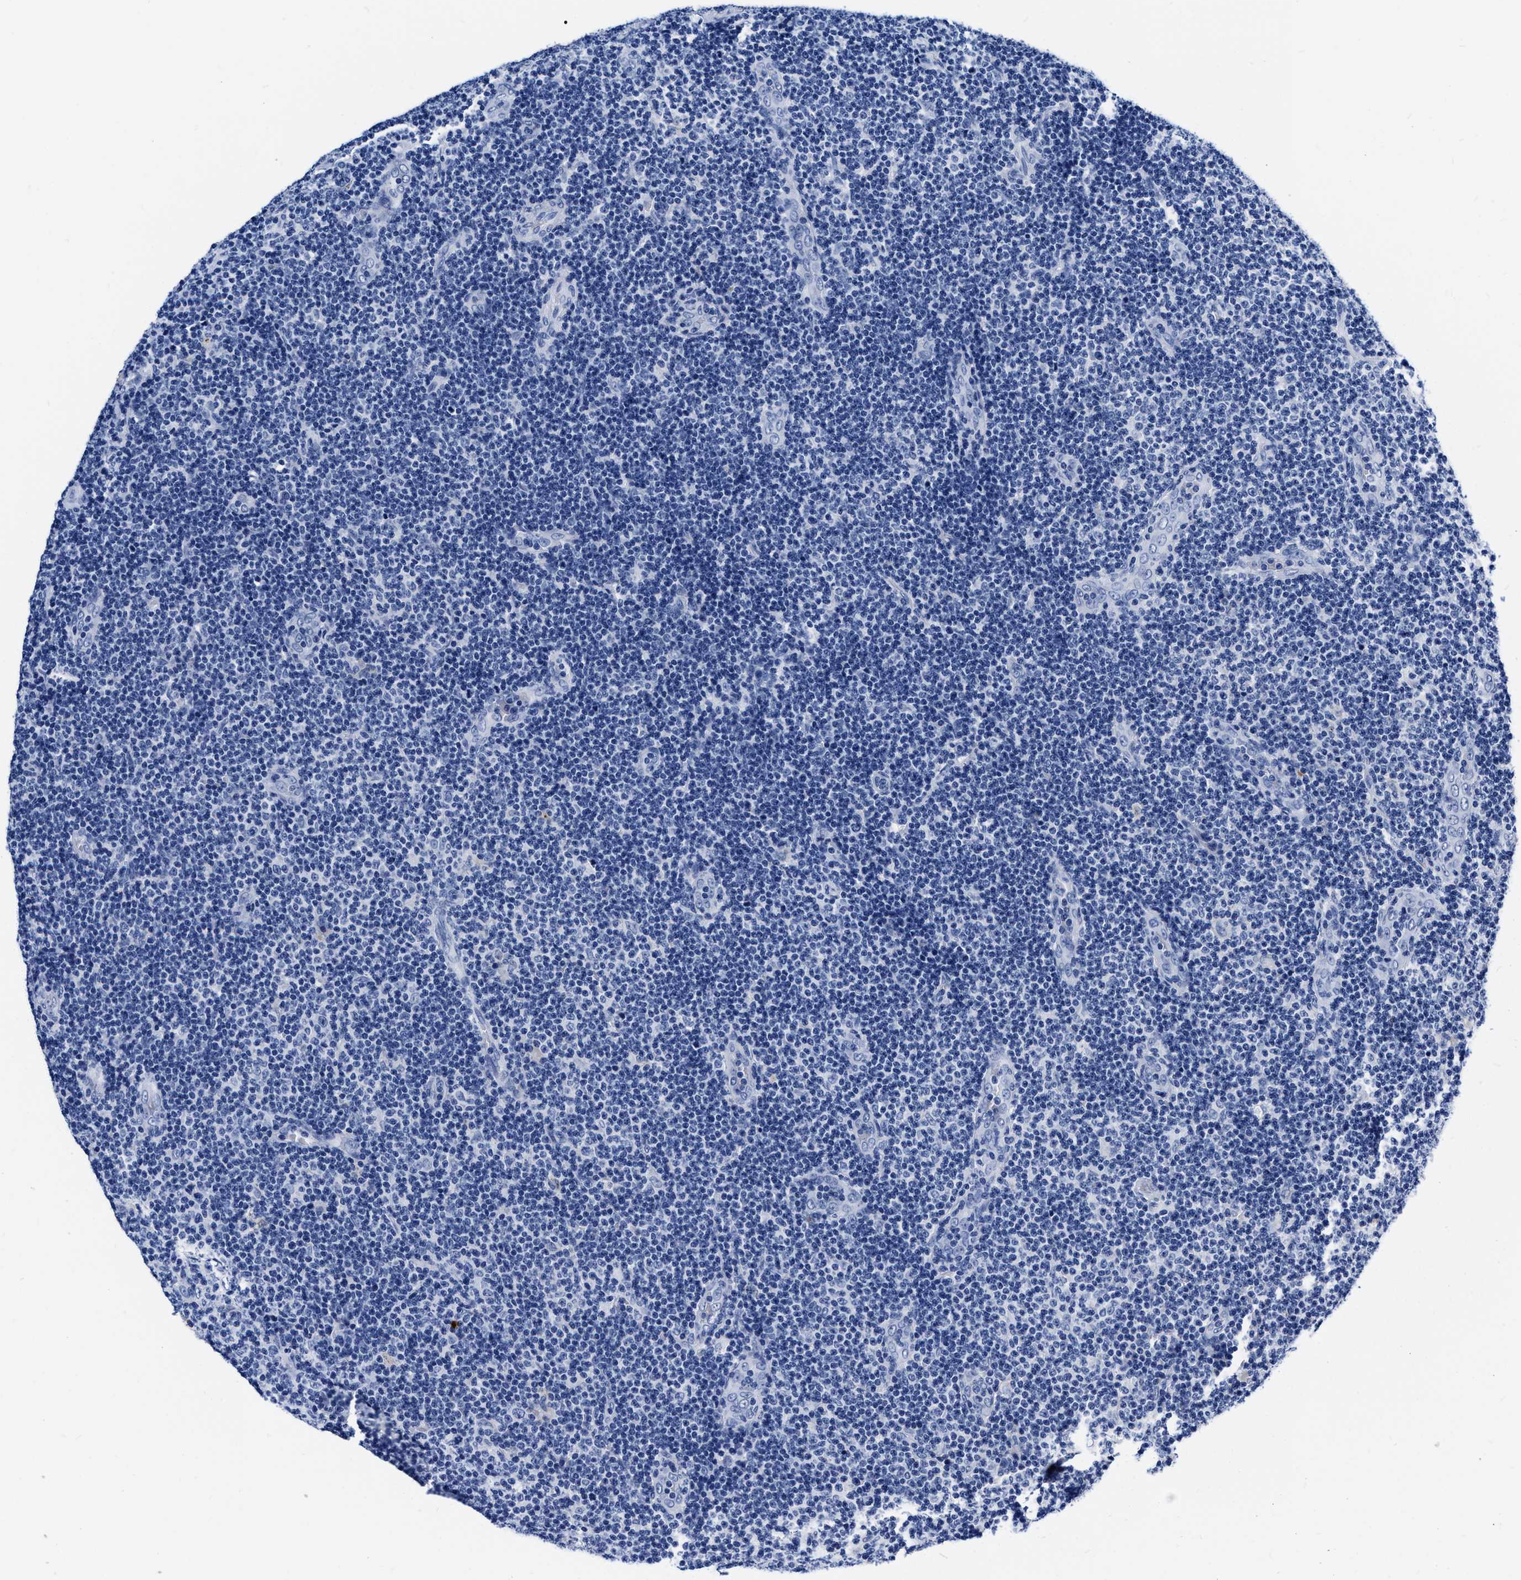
{"staining": {"intensity": "negative", "quantity": "none", "location": "none"}, "tissue": "lymphoma", "cell_type": "Tumor cells", "image_type": "cancer", "snomed": [{"axis": "morphology", "description": "Malignant lymphoma, non-Hodgkin's type, Low grade"}, {"axis": "topography", "description": "Lymph node"}], "caption": "Immunohistochemical staining of lymphoma shows no significant expression in tumor cells.", "gene": "CER1", "patient": {"sex": "male", "age": 83}}